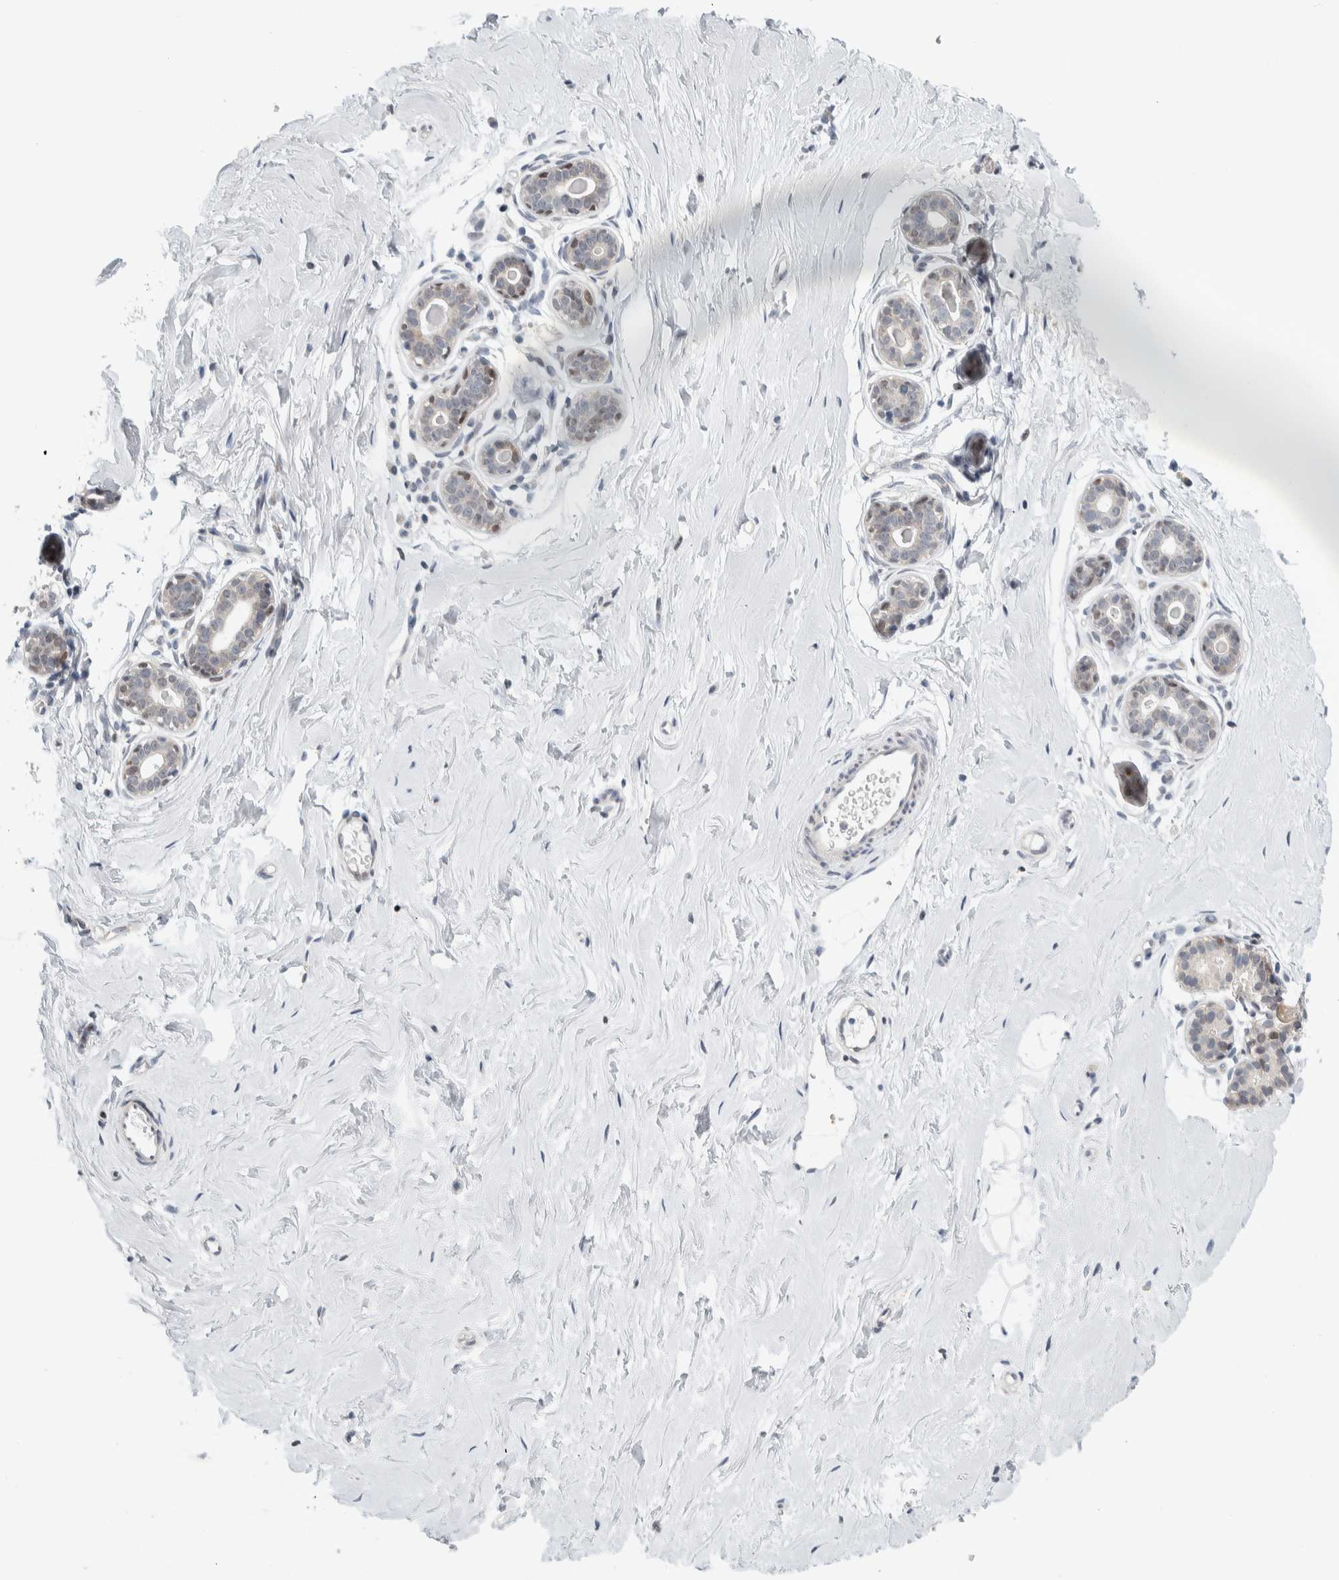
{"staining": {"intensity": "negative", "quantity": "none", "location": "none"}, "tissue": "breast", "cell_type": "Adipocytes", "image_type": "normal", "snomed": [{"axis": "morphology", "description": "Normal tissue, NOS"}, {"axis": "topography", "description": "Breast"}], "caption": "The micrograph displays no significant expression in adipocytes of breast. (Stains: DAB (3,3'-diaminobenzidine) immunohistochemistry with hematoxylin counter stain, Microscopy: brightfield microscopy at high magnification).", "gene": "NEUROD1", "patient": {"sex": "female", "age": 23}}